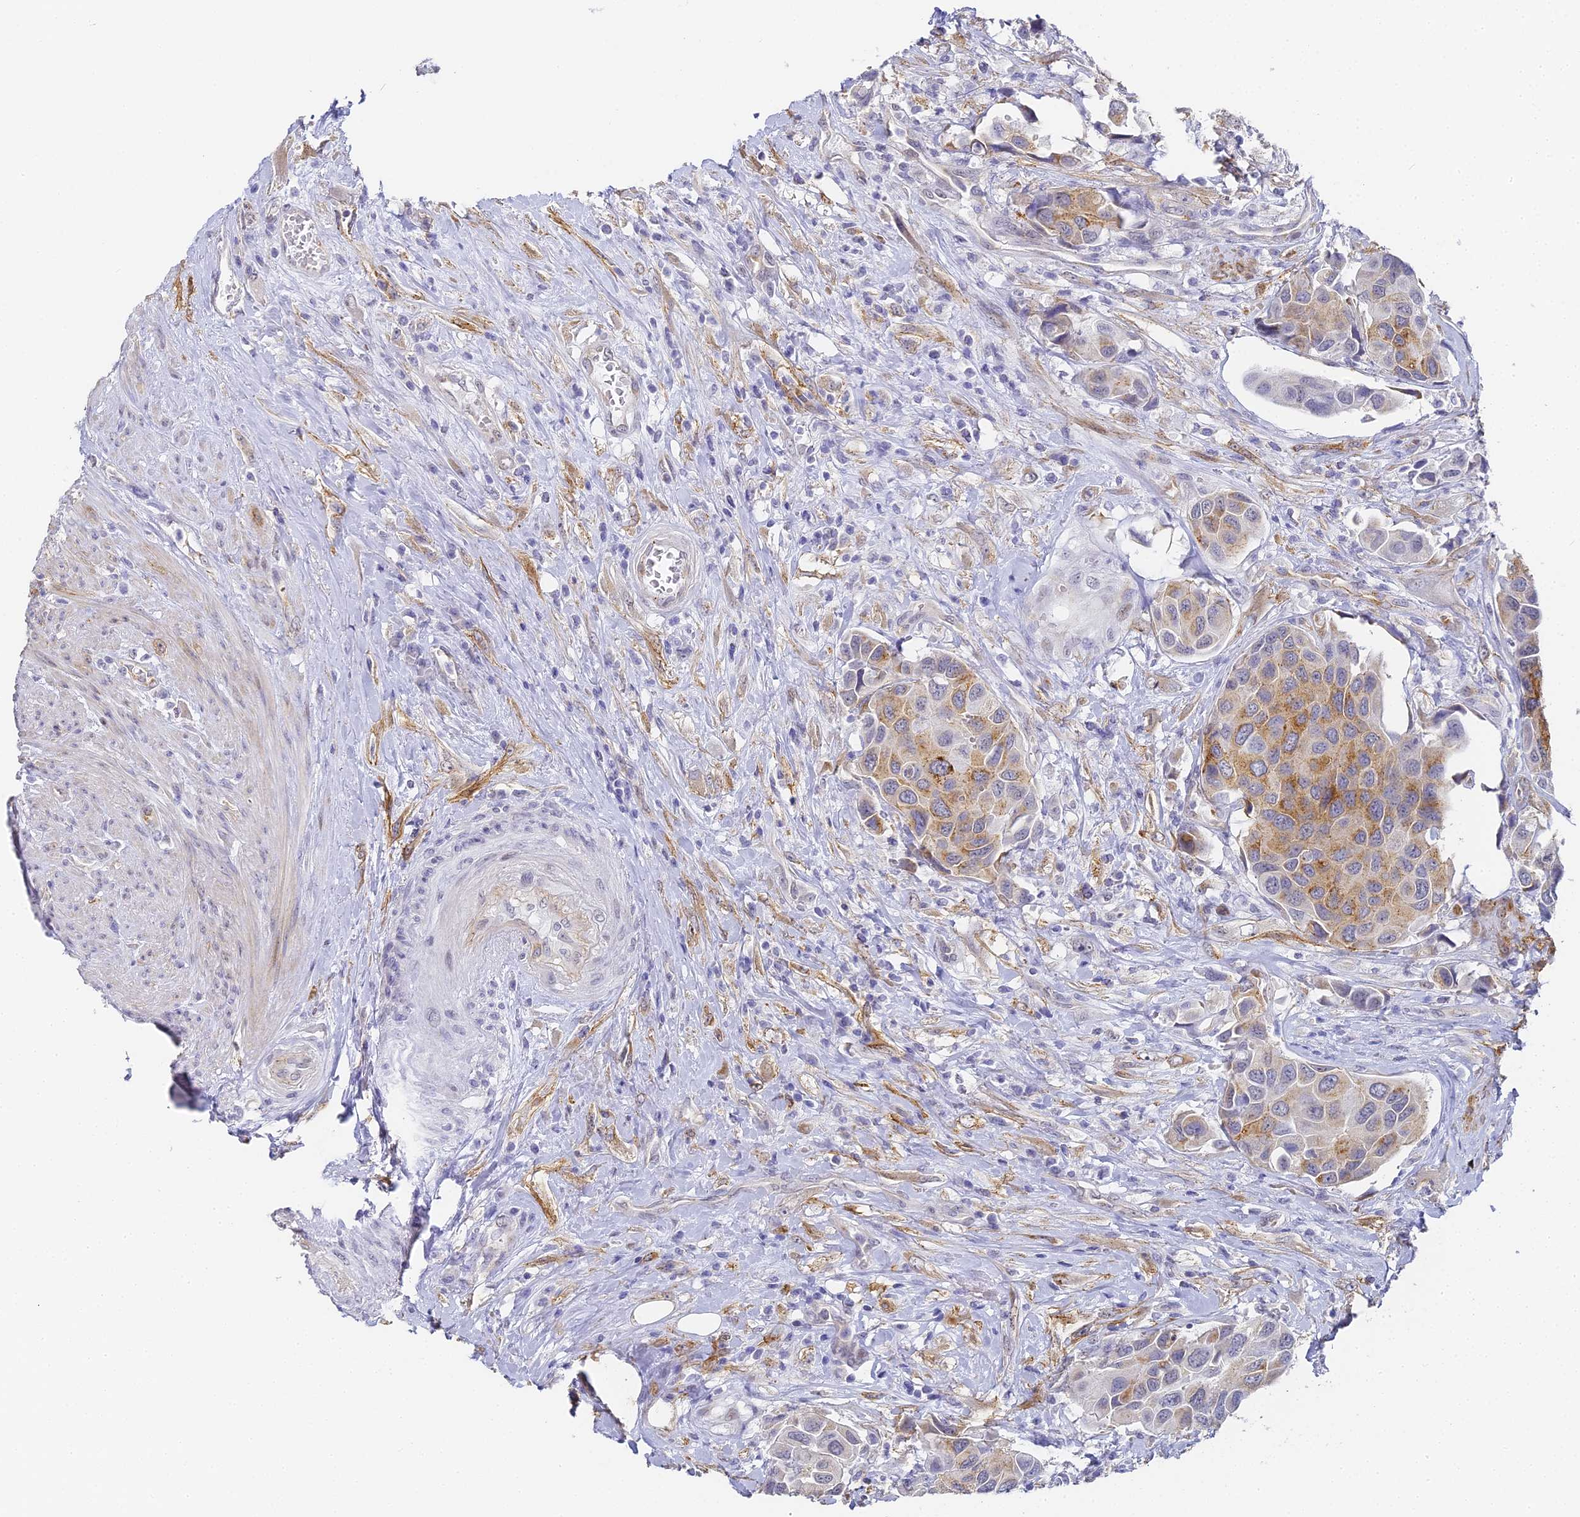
{"staining": {"intensity": "moderate", "quantity": "25%-75%", "location": "cytoplasmic/membranous"}, "tissue": "urothelial cancer", "cell_type": "Tumor cells", "image_type": "cancer", "snomed": [{"axis": "morphology", "description": "Urothelial carcinoma, High grade"}, {"axis": "topography", "description": "Urinary bladder"}], "caption": "High-grade urothelial carcinoma was stained to show a protein in brown. There is medium levels of moderate cytoplasmic/membranous expression in approximately 25%-75% of tumor cells. Immunohistochemistry stains the protein of interest in brown and the nuclei are stained blue.", "gene": "GJA1", "patient": {"sex": "male", "age": 74}}